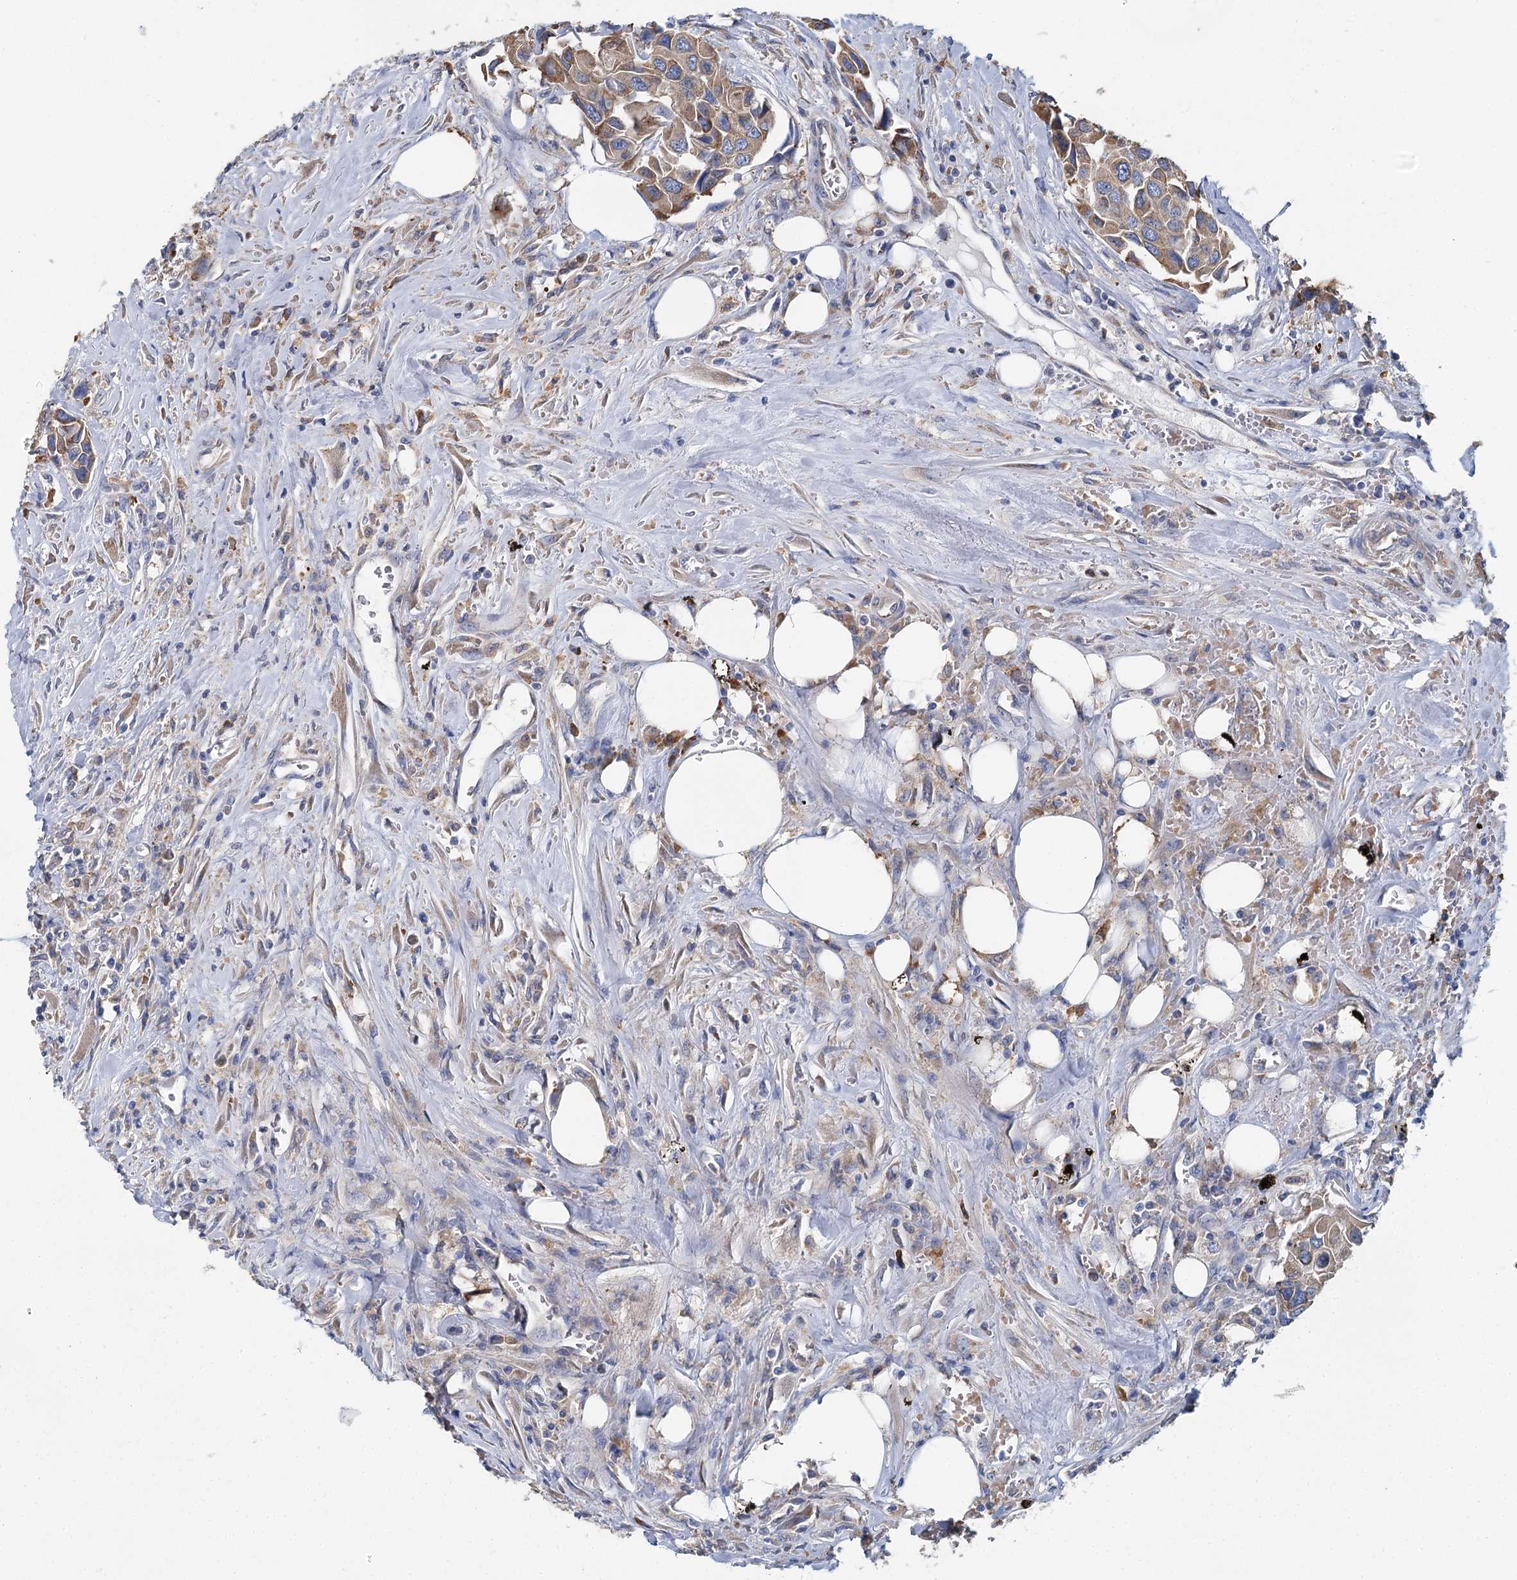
{"staining": {"intensity": "moderate", "quantity": "25%-75%", "location": "cytoplasmic/membranous"}, "tissue": "urothelial cancer", "cell_type": "Tumor cells", "image_type": "cancer", "snomed": [{"axis": "morphology", "description": "Urothelial carcinoma, High grade"}, {"axis": "topography", "description": "Urinary bladder"}], "caption": "Human urothelial cancer stained with a brown dye exhibits moderate cytoplasmic/membranous positive expression in about 25%-75% of tumor cells.", "gene": "ANKRD16", "patient": {"sex": "male", "age": 74}}